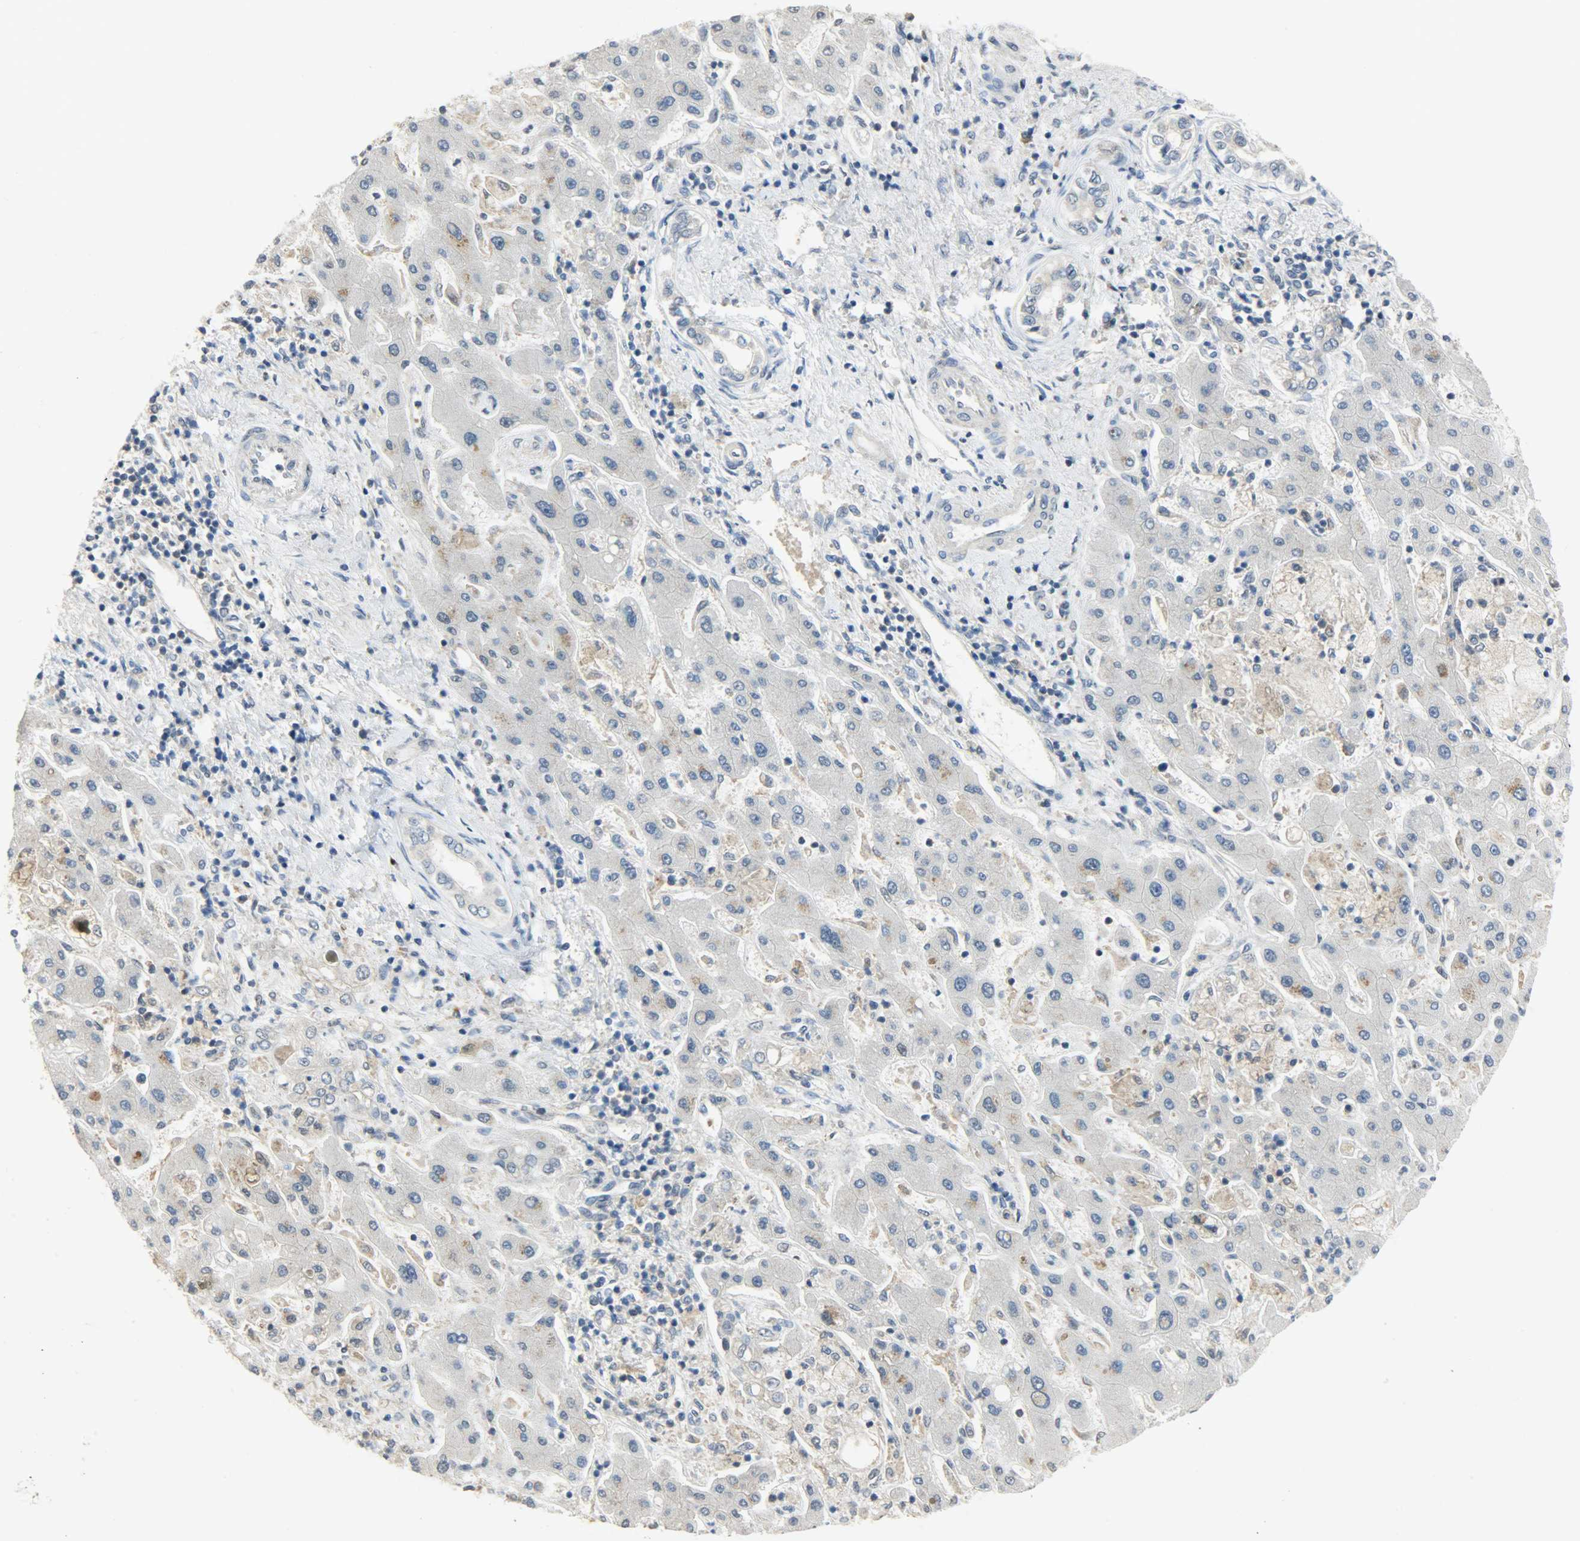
{"staining": {"intensity": "negative", "quantity": "none", "location": "none"}, "tissue": "liver cancer", "cell_type": "Tumor cells", "image_type": "cancer", "snomed": [{"axis": "morphology", "description": "Cholangiocarcinoma"}, {"axis": "topography", "description": "Liver"}], "caption": "Image shows no significant protein staining in tumor cells of liver cancer.", "gene": "TRIM21", "patient": {"sex": "male", "age": 50}}